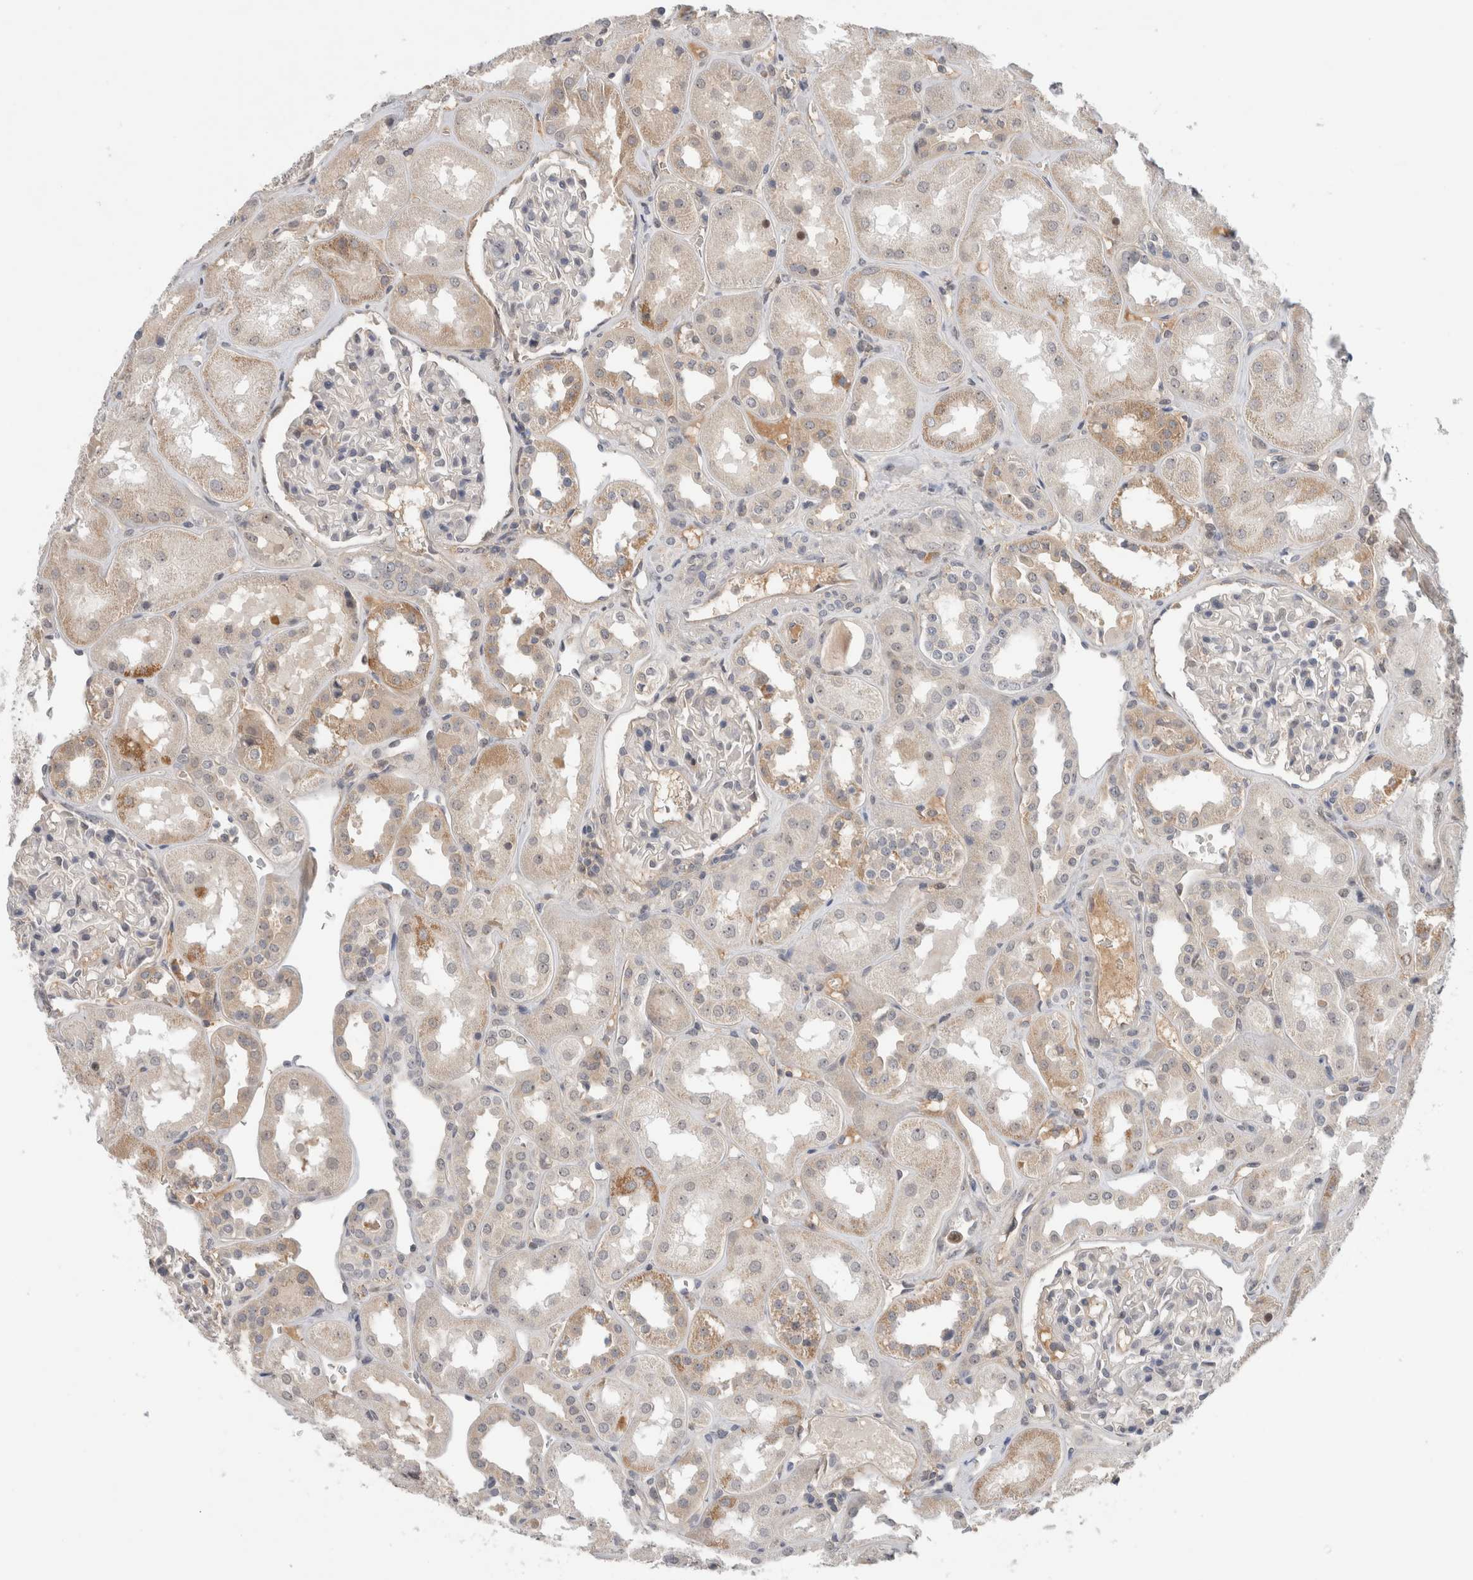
{"staining": {"intensity": "weak", "quantity": "<25%", "location": "cytoplasmic/membranous"}, "tissue": "kidney", "cell_type": "Cells in glomeruli", "image_type": "normal", "snomed": [{"axis": "morphology", "description": "Normal tissue, NOS"}, {"axis": "topography", "description": "Kidney"}], "caption": "This histopathology image is of benign kidney stained with immunohistochemistry to label a protein in brown with the nuclei are counter-stained blue. There is no positivity in cells in glomeruli. Brightfield microscopy of immunohistochemistry (IHC) stained with DAB (brown) and hematoxylin (blue), captured at high magnification.", "gene": "HCN3", "patient": {"sex": "male", "age": 70}}